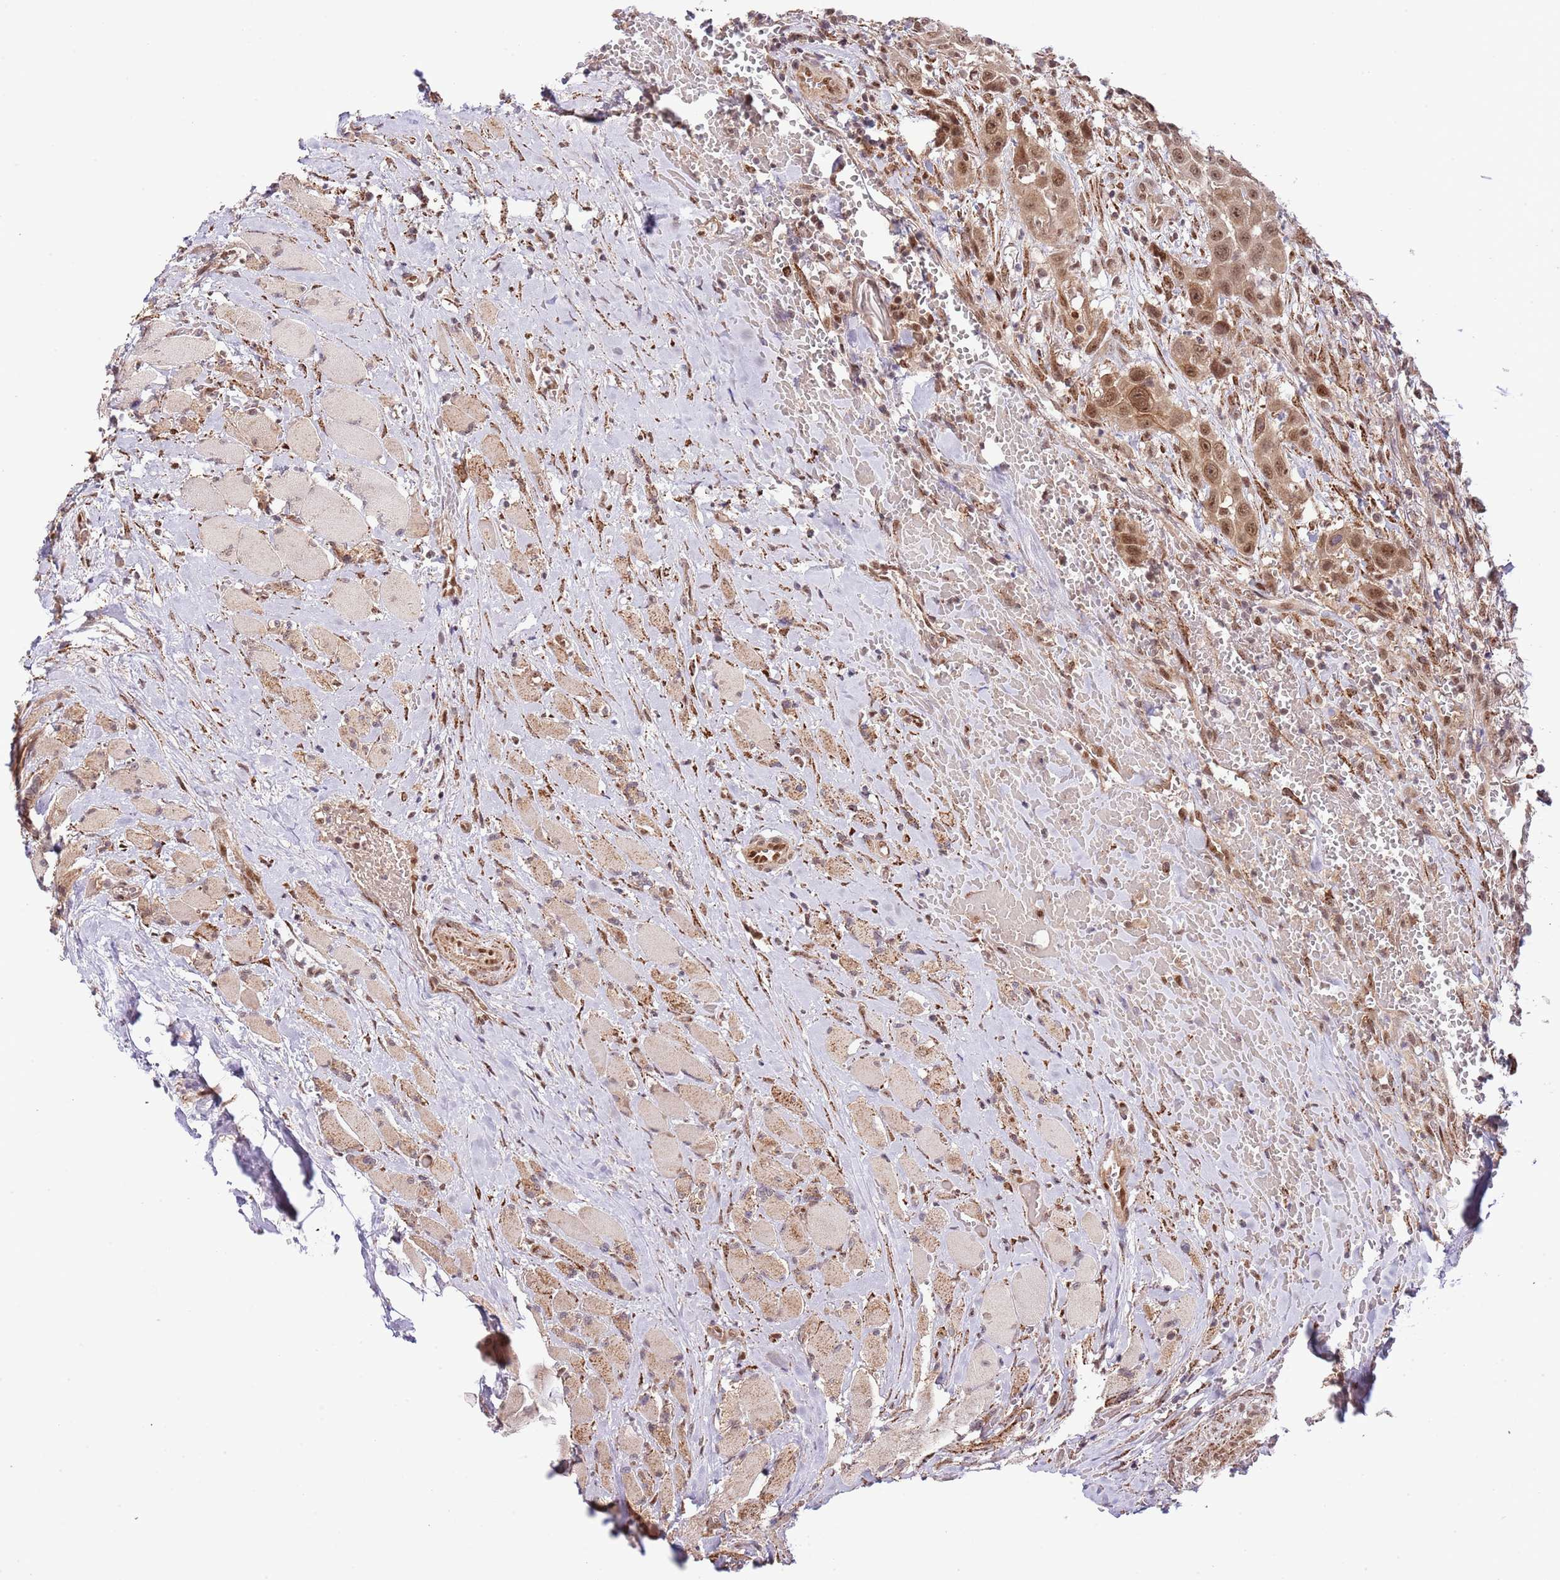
{"staining": {"intensity": "moderate", "quantity": ">75%", "location": "cytoplasmic/membranous,nuclear"}, "tissue": "head and neck cancer", "cell_type": "Tumor cells", "image_type": "cancer", "snomed": [{"axis": "morphology", "description": "Squamous cell carcinoma, NOS"}, {"axis": "topography", "description": "Head-Neck"}], "caption": "The immunohistochemical stain highlights moderate cytoplasmic/membranous and nuclear positivity in tumor cells of head and neck cancer (squamous cell carcinoma) tissue. The protein of interest is shown in brown color, while the nuclei are stained blue.", "gene": "CHD1", "patient": {"sex": "male", "age": 81}}